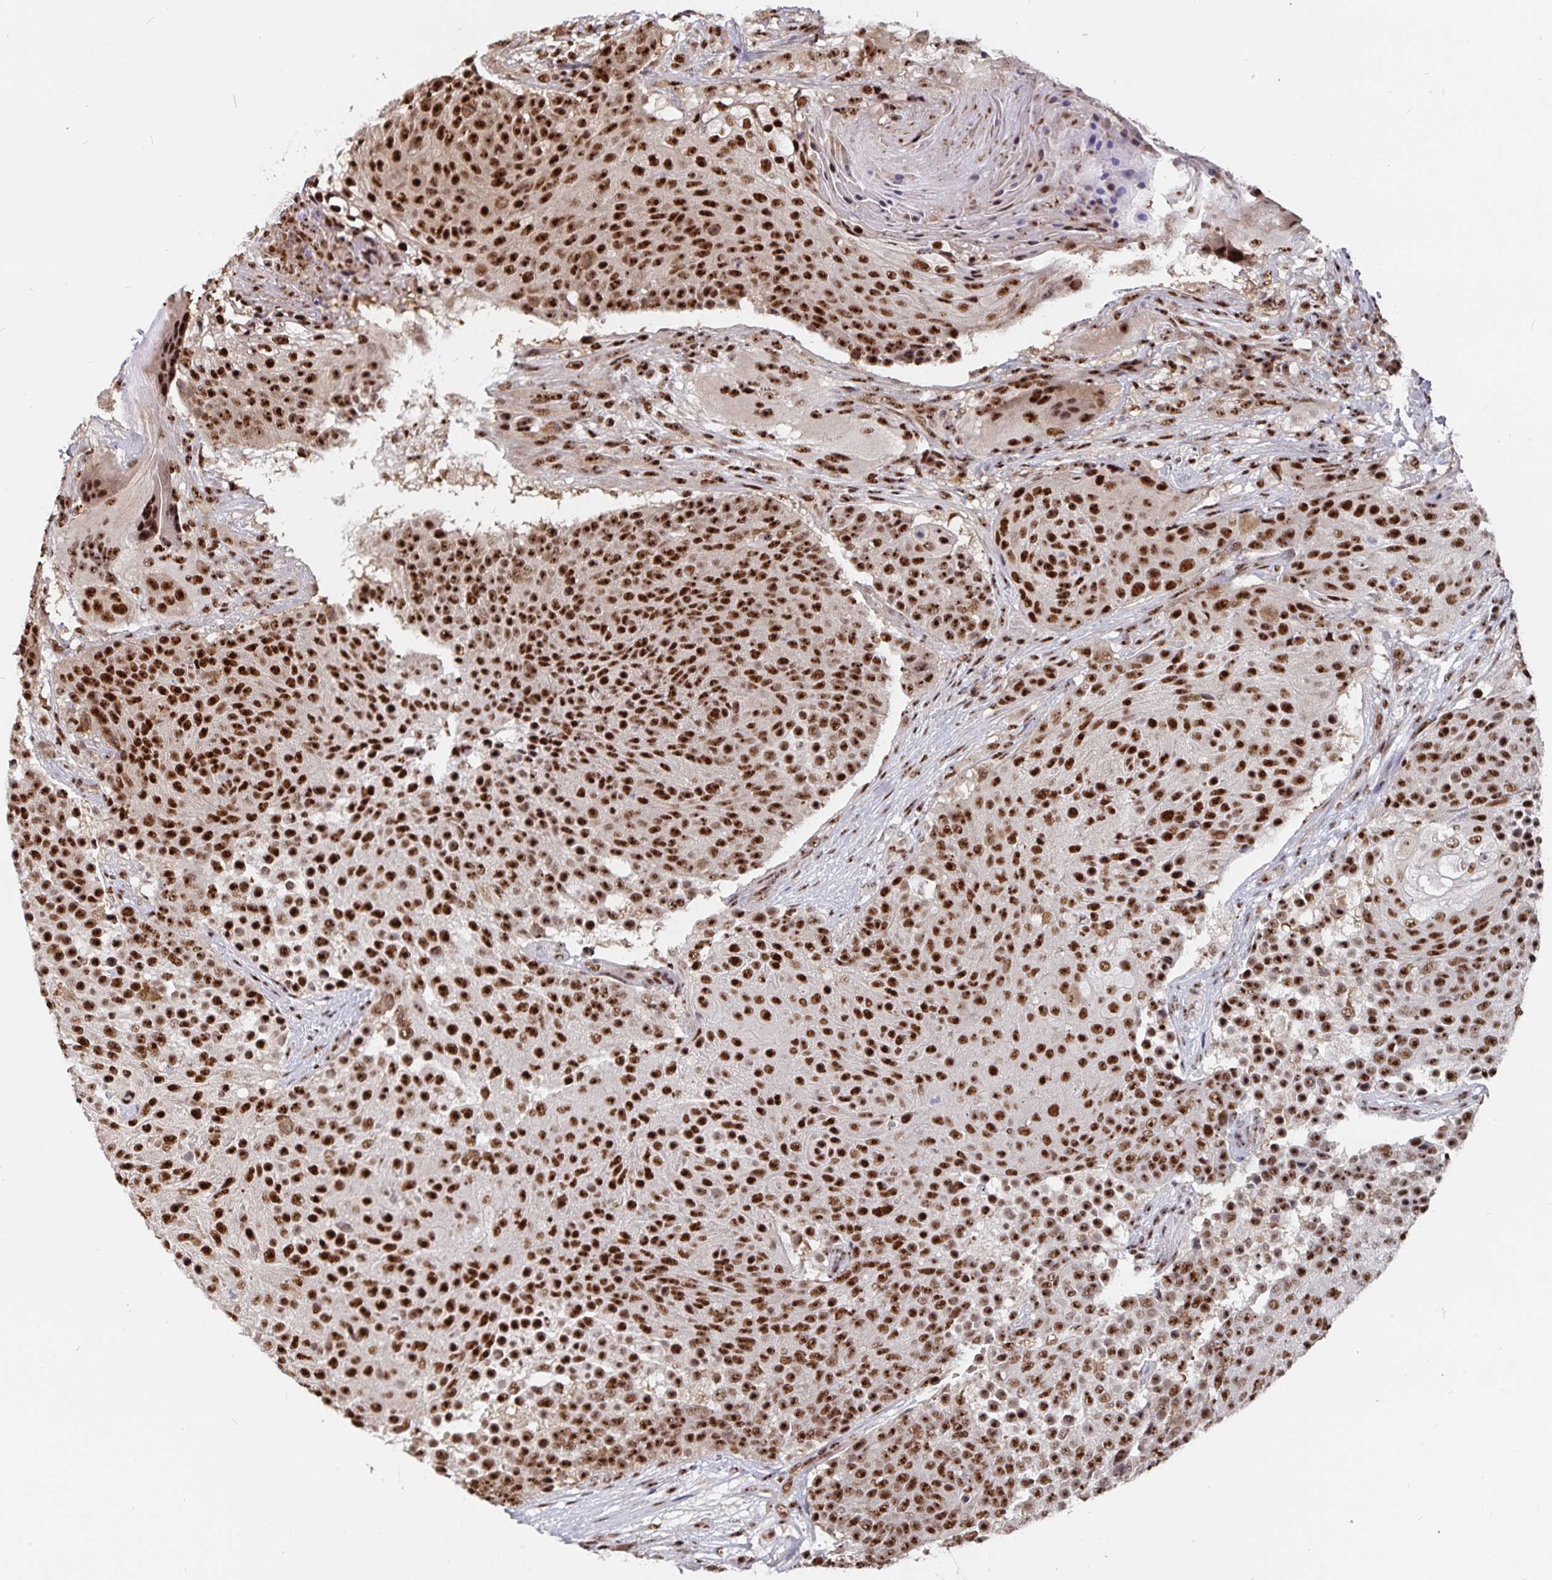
{"staining": {"intensity": "strong", "quantity": ">75%", "location": "nuclear"}, "tissue": "urothelial cancer", "cell_type": "Tumor cells", "image_type": "cancer", "snomed": [{"axis": "morphology", "description": "Urothelial carcinoma, High grade"}, {"axis": "topography", "description": "Urinary bladder"}], "caption": "An immunohistochemistry (IHC) image of tumor tissue is shown. Protein staining in brown highlights strong nuclear positivity in urothelial cancer within tumor cells.", "gene": "LAS1L", "patient": {"sex": "female", "age": 63}}